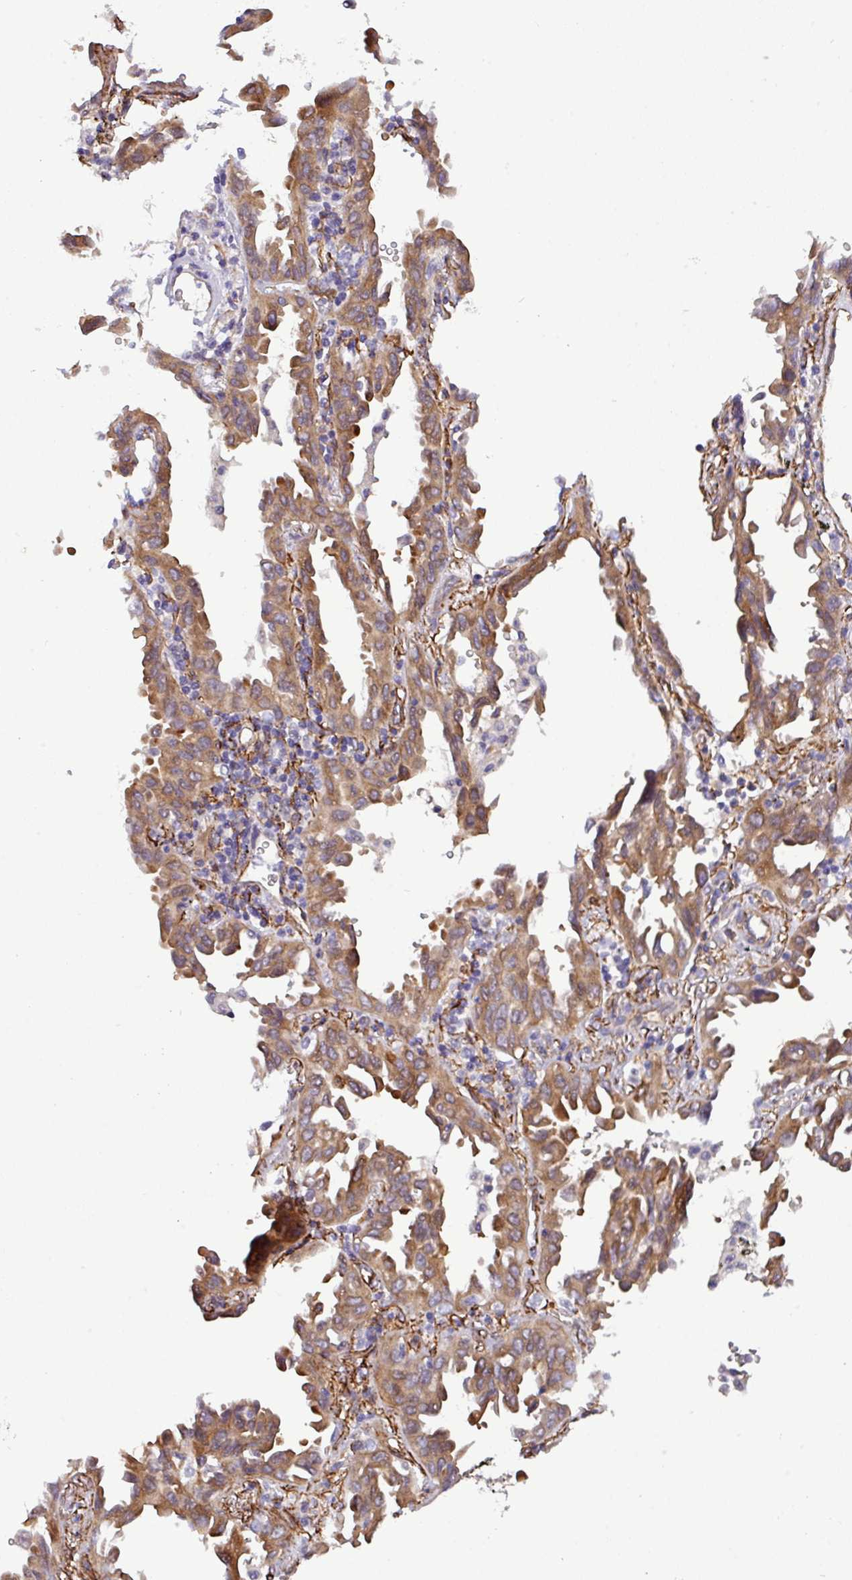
{"staining": {"intensity": "moderate", "quantity": ">75%", "location": "cytoplasmic/membranous"}, "tissue": "lung cancer", "cell_type": "Tumor cells", "image_type": "cancer", "snomed": [{"axis": "morphology", "description": "Adenocarcinoma, NOS"}, {"axis": "topography", "description": "Lung"}], "caption": "Protein staining shows moderate cytoplasmic/membranous positivity in approximately >75% of tumor cells in lung cancer.", "gene": "PARD6A", "patient": {"sex": "male", "age": 68}}